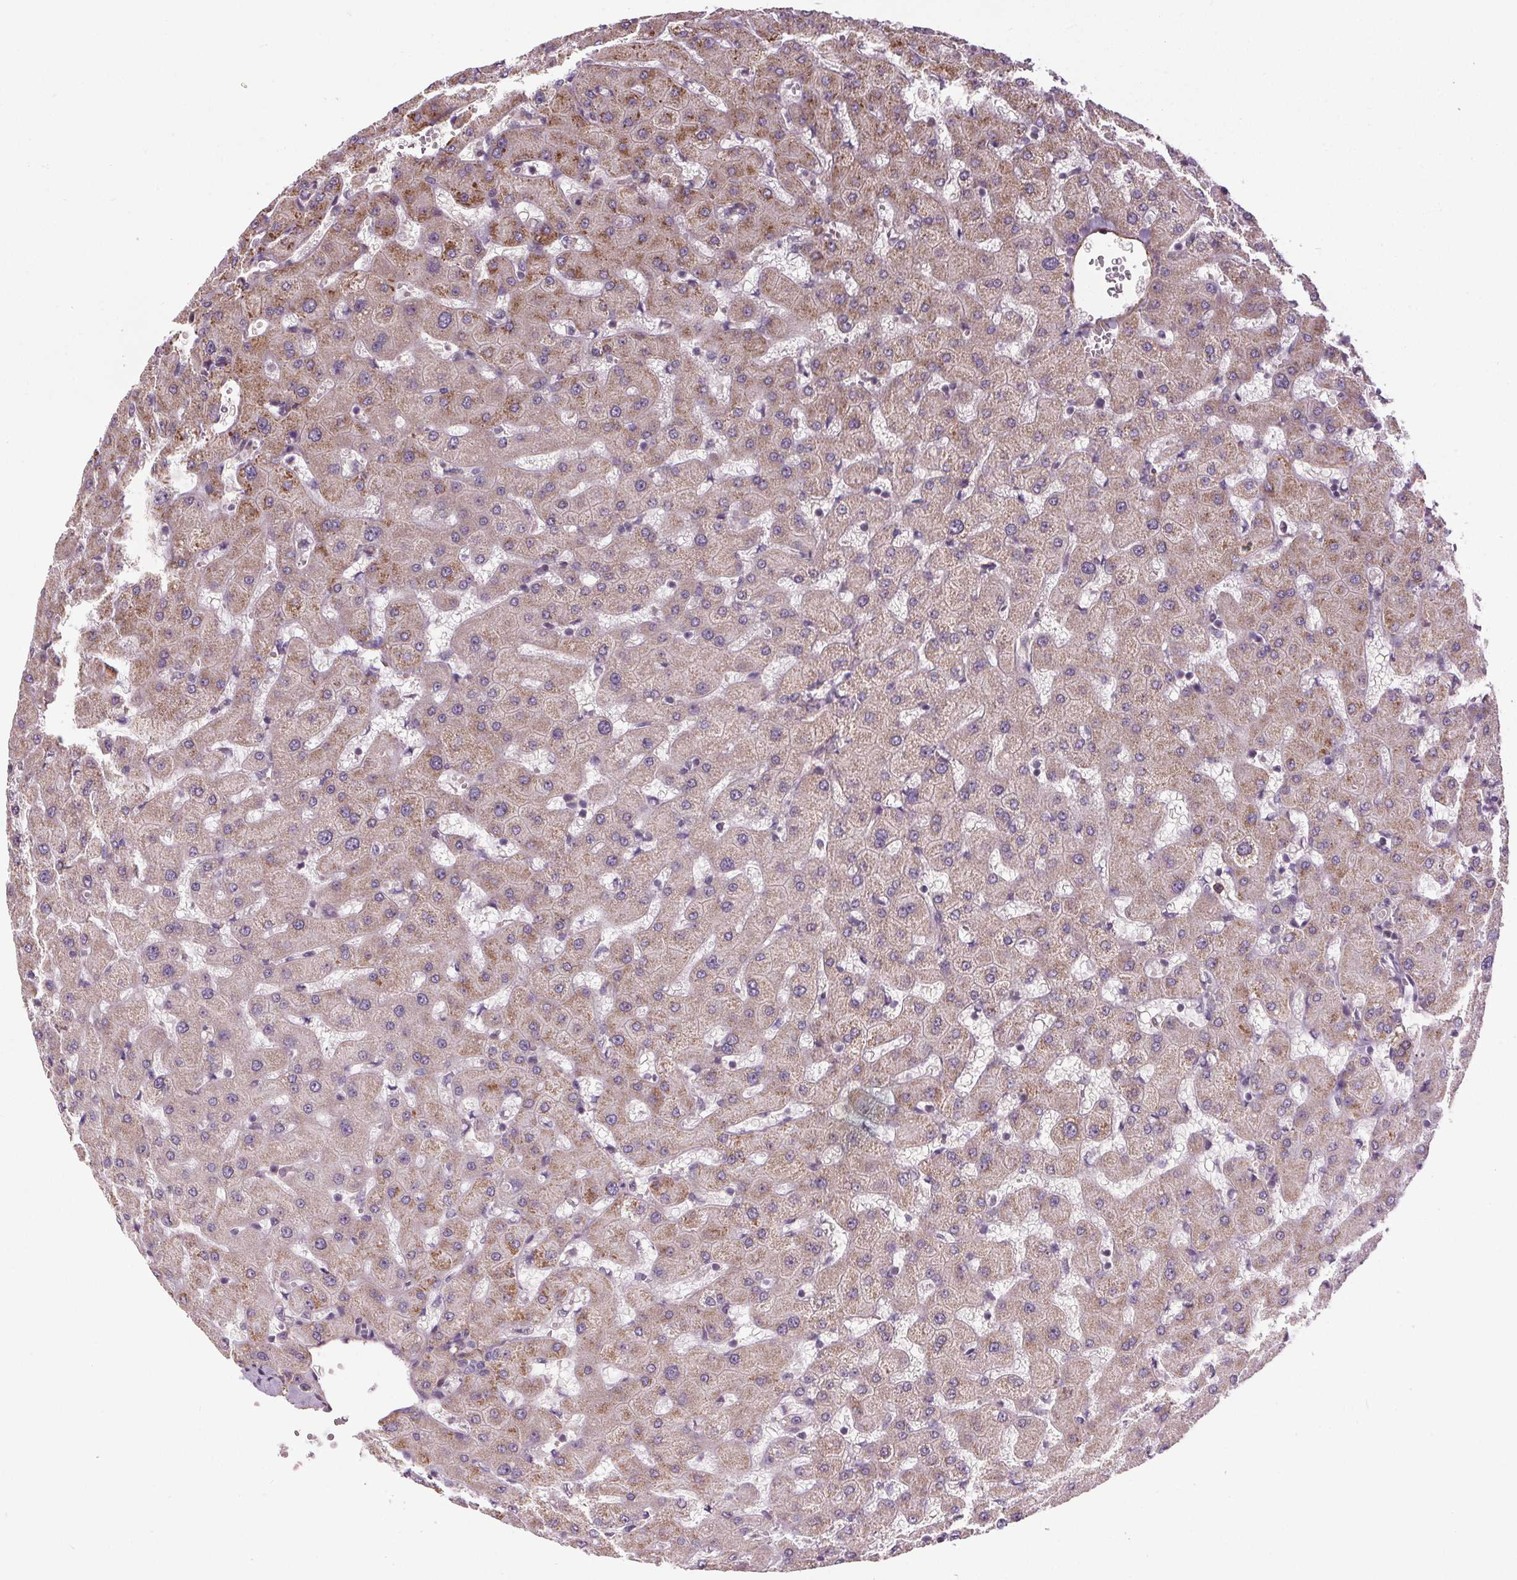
{"staining": {"intensity": "negative", "quantity": "none", "location": "none"}, "tissue": "liver", "cell_type": "Cholangiocytes", "image_type": "normal", "snomed": [{"axis": "morphology", "description": "Normal tissue, NOS"}, {"axis": "topography", "description": "Liver"}], "caption": "Immunohistochemistry of unremarkable human liver reveals no positivity in cholangiocytes.", "gene": "KIAA0232", "patient": {"sex": "female", "age": 63}}